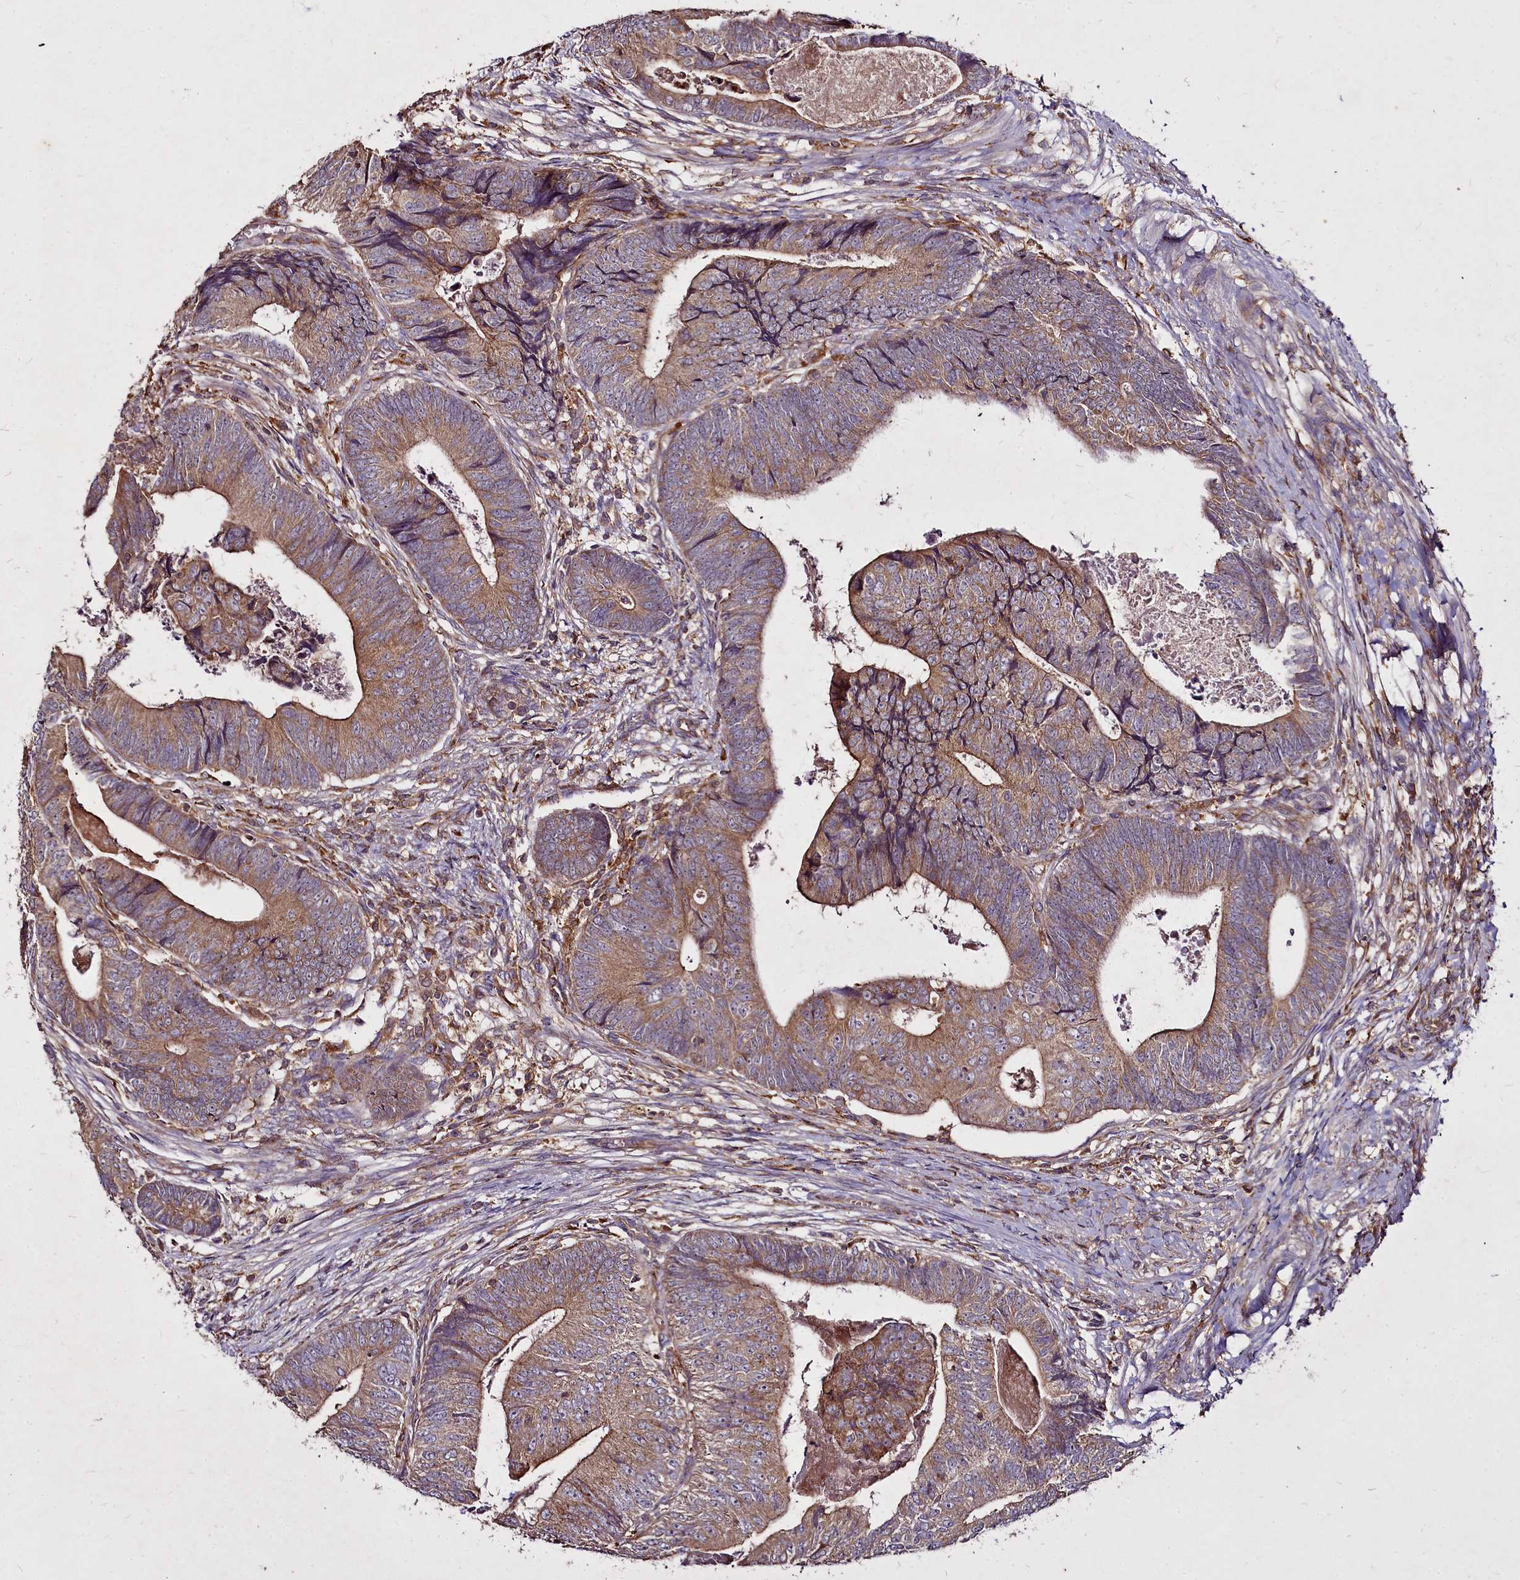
{"staining": {"intensity": "moderate", "quantity": ">75%", "location": "cytoplasmic/membranous"}, "tissue": "colorectal cancer", "cell_type": "Tumor cells", "image_type": "cancer", "snomed": [{"axis": "morphology", "description": "Adenocarcinoma, NOS"}, {"axis": "topography", "description": "Colon"}], "caption": "Tumor cells show medium levels of moderate cytoplasmic/membranous staining in about >75% of cells in adenocarcinoma (colorectal).", "gene": "NCKAP1L", "patient": {"sex": "female", "age": 67}}